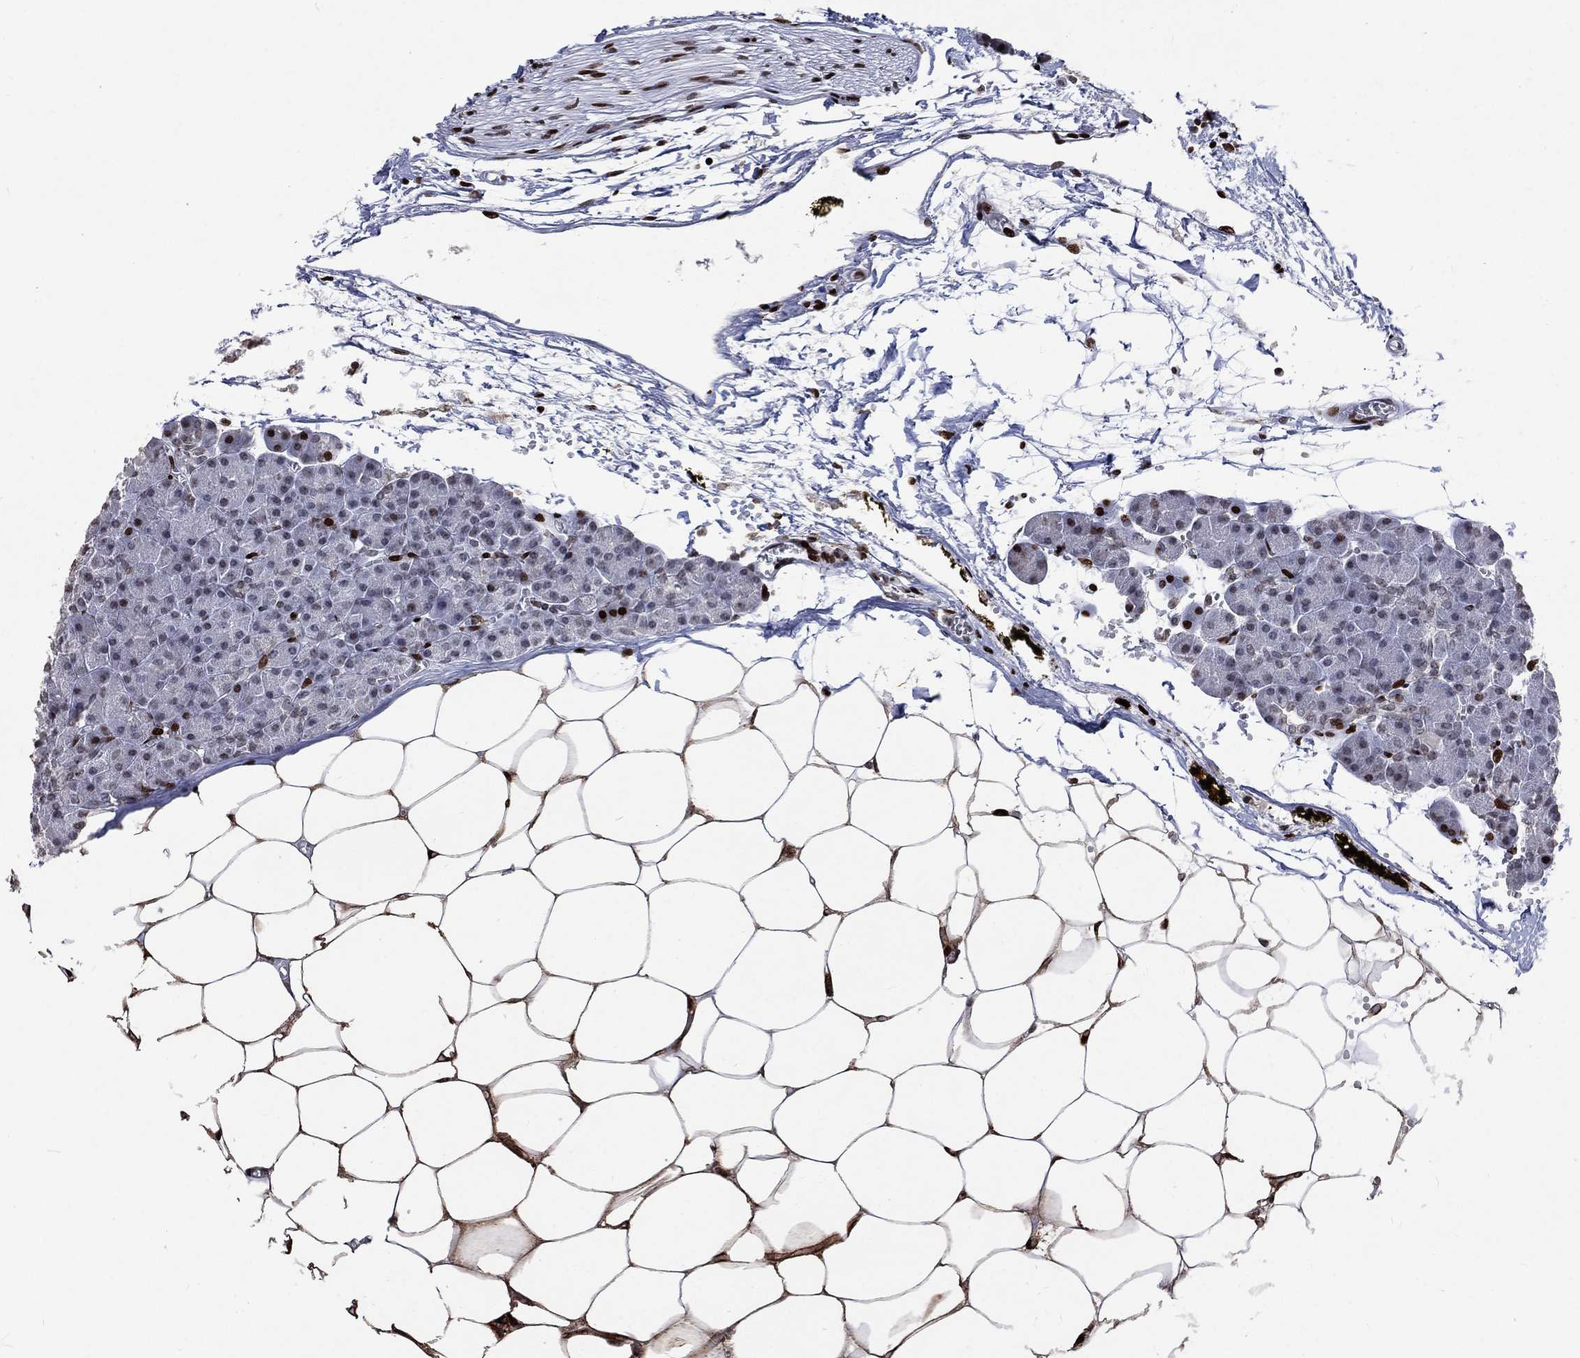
{"staining": {"intensity": "strong", "quantity": "<25%", "location": "nuclear"}, "tissue": "pancreas", "cell_type": "Exocrine glandular cells", "image_type": "normal", "snomed": [{"axis": "morphology", "description": "Normal tissue, NOS"}, {"axis": "topography", "description": "Pancreas"}], "caption": "Brown immunohistochemical staining in normal pancreas displays strong nuclear expression in approximately <25% of exocrine glandular cells. The staining was performed using DAB (3,3'-diaminobenzidine) to visualize the protein expression in brown, while the nuclei were stained in blue with hematoxylin (Magnification: 20x).", "gene": "SRSF3", "patient": {"sex": "female", "age": 45}}